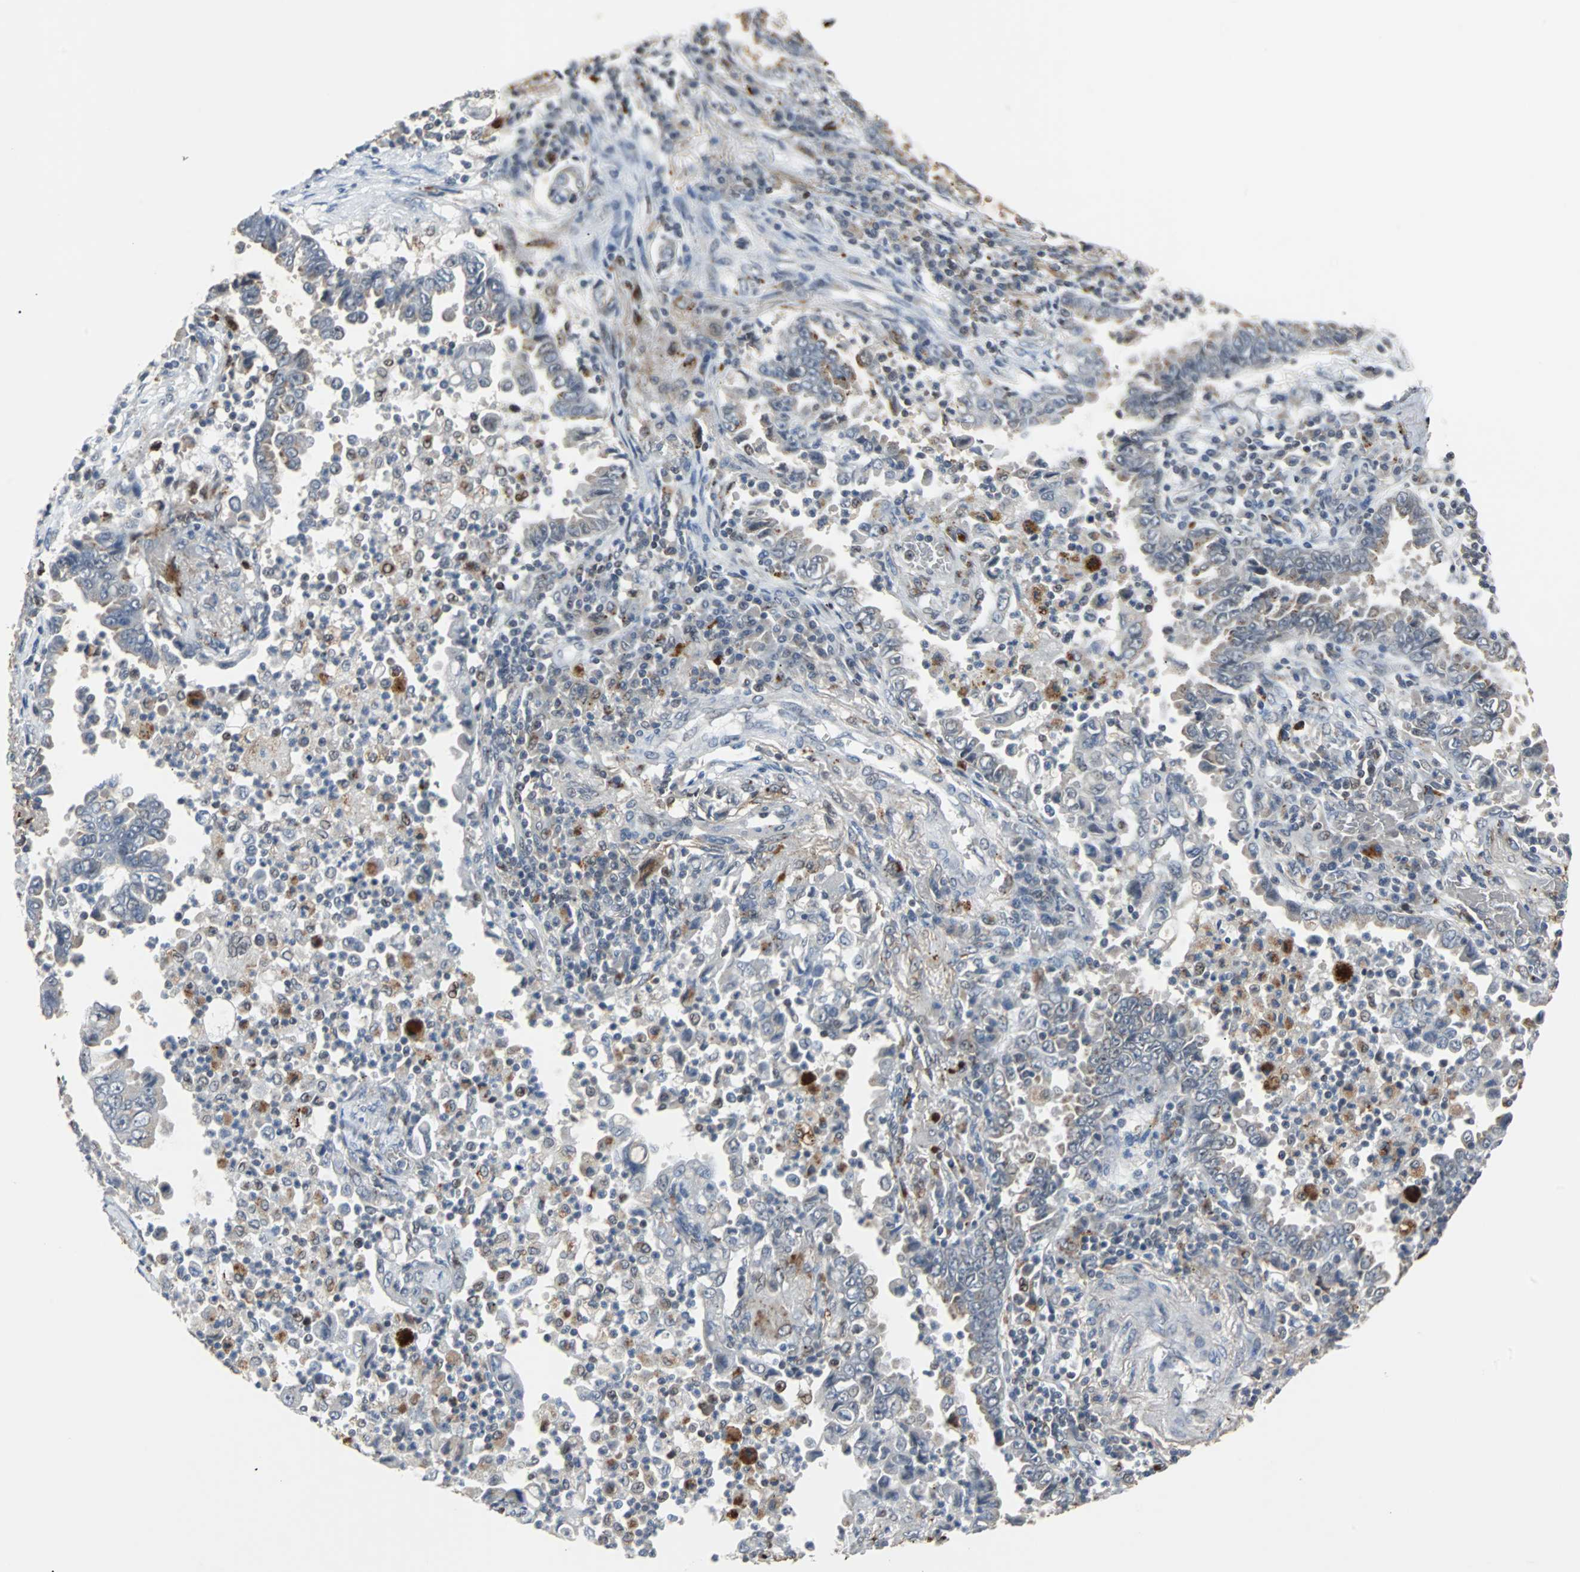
{"staining": {"intensity": "moderate", "quantity": "<25%", "location": "cytoplasmic/membranous"}, "tissue": "lung cancer", "cell_type": "Tumor cells", "image_type": "cancer", "snomed": [{"axis": "morphology", "description": "Normal tissue, NOS"}, {"axis": "morphology", "description": "Inflammation, NOS"}, {"axis": "morphology", "description": "Adenocarcinoma, NOS"}, {"axis": "topography", "description": "Lung"}], "caption": "Immunohistochemistry (IHC) photomicrograph of human lung adenocarcinoma stained for a protein (brown), which demonstrates low levels of moderate cytoplasmic/membranous staining in about <25% of tumor cells.", "gene": "HLX", "patient": {"sex": "female", "age": 64}}